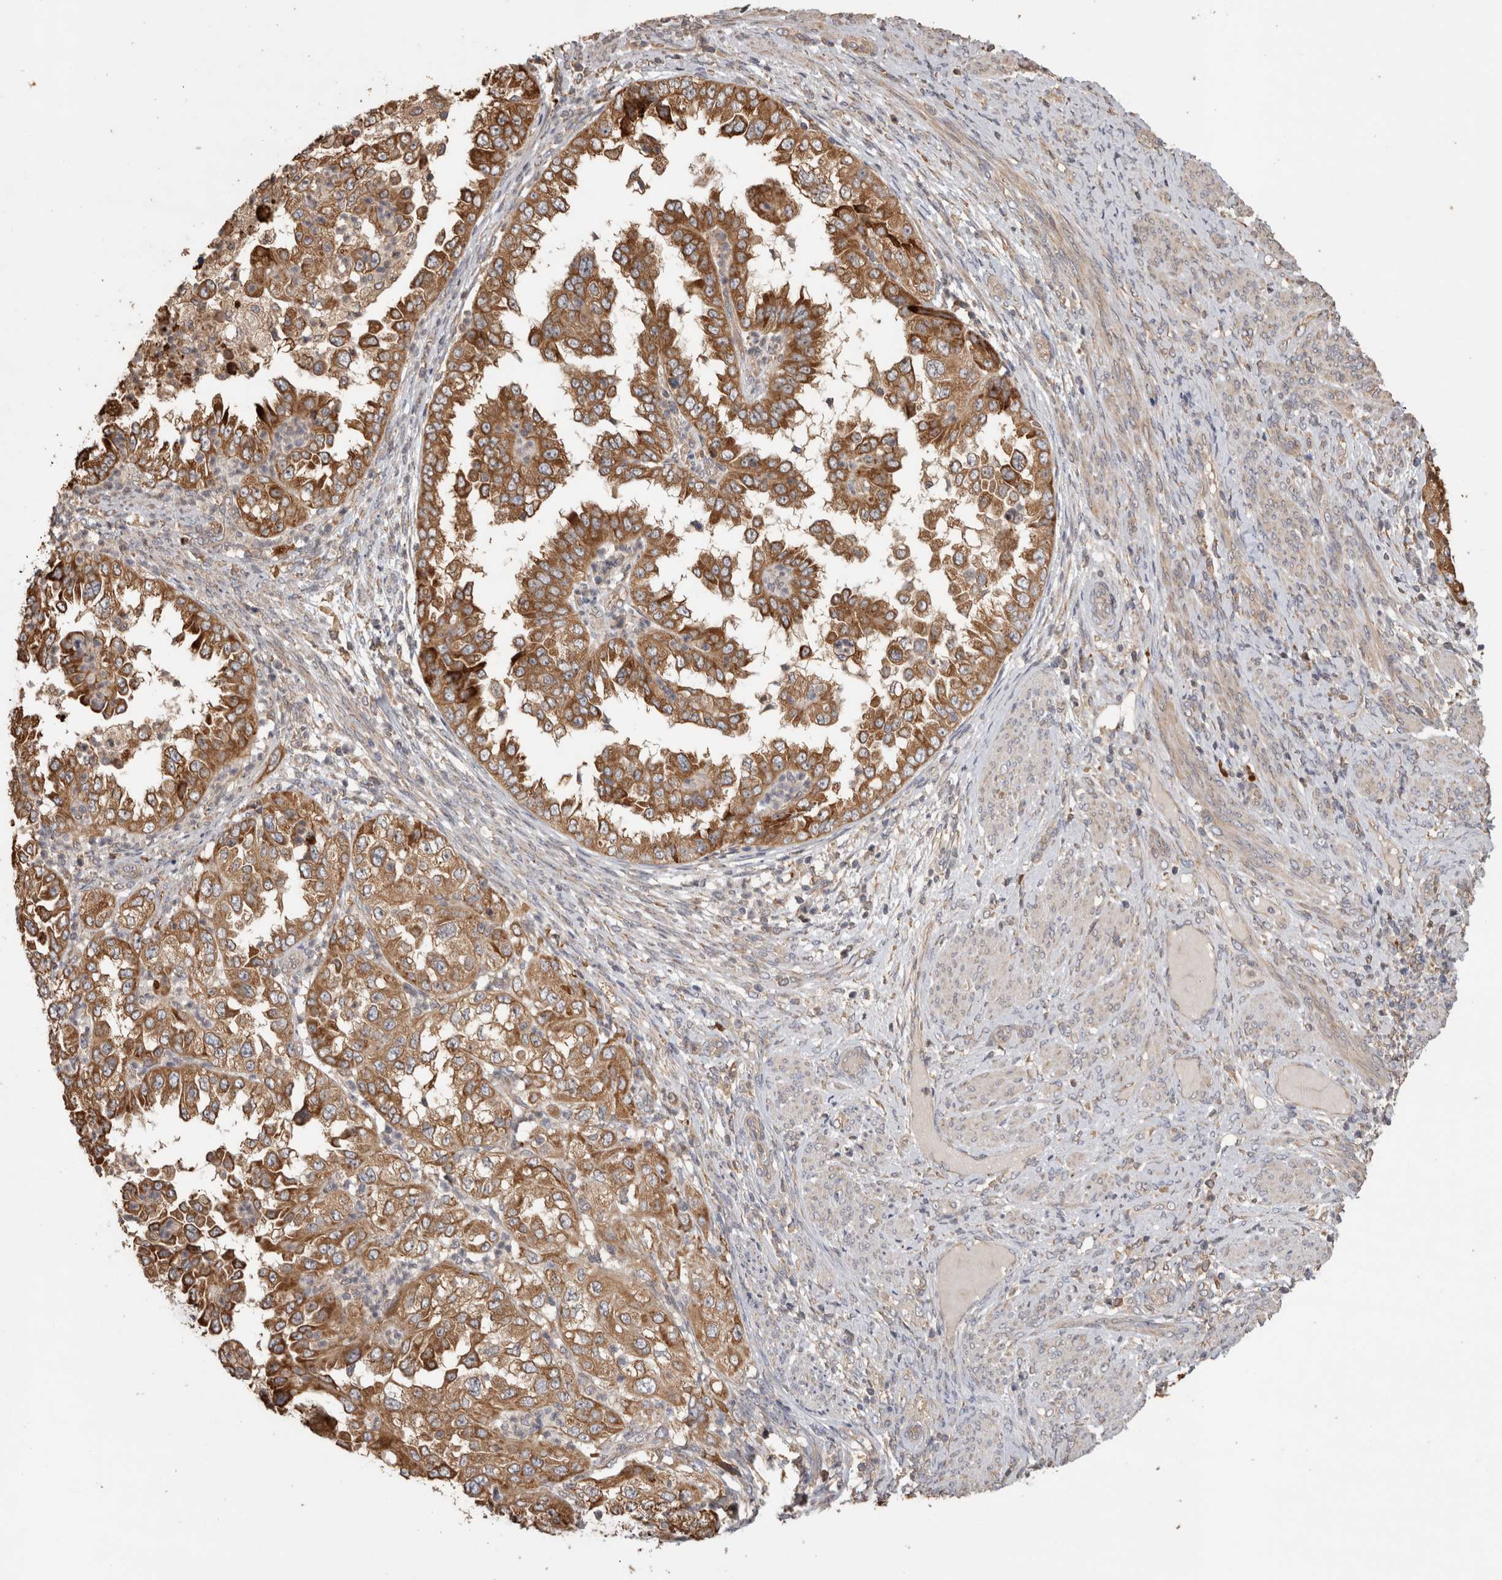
{"staining": {"intensity": "moderate", "quantity": ">75%", "location": "cytoplasmic/membranous"}, "tissue": "endometrial cancer", "cell_type": "Tumor cells", "image_type": "cancer", "snomed": [{"axis": "morphology", "description": "Adenocarcinoma, NOS"}, {"axis": "topography", "description": "Endometrium"}], "caption": "The photomicrograph demonstrates staining of endometrial cancer, revealing moderate cytoplasmic/membranous protein expression (brown color) within tumor cells.", "gene": "TBCE", "patient": {"sex": "female", "age": 85}}